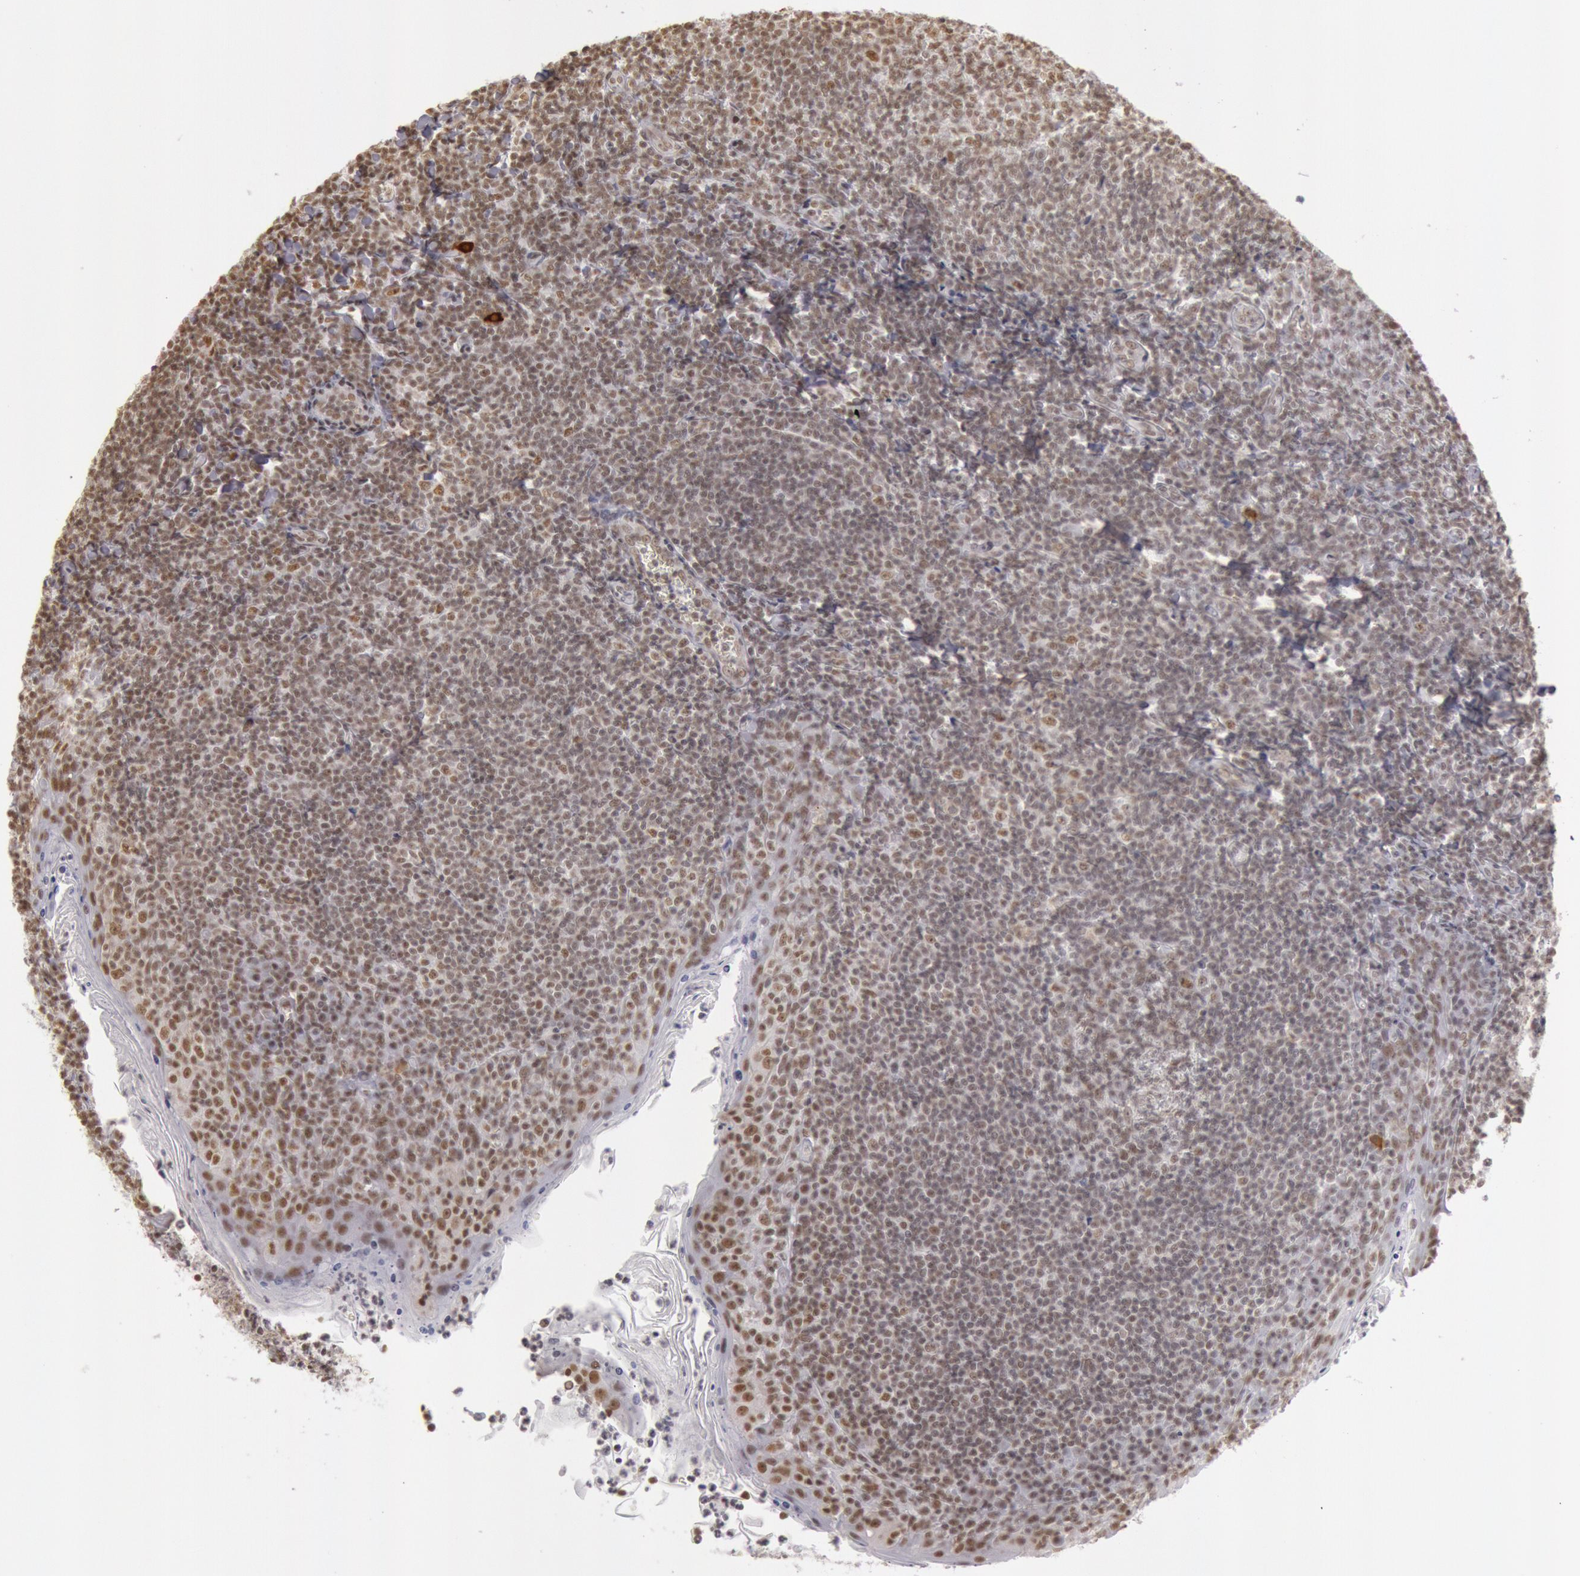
{"staining": {"intensity": "moderate", "quantity": ">75%", "location": "nuclear"}, "tissue": "tonsil", "cell_type": "Germinal center cells", "image_type": "normal", "snomed": [{"axis": "morphology", "description": "Normal tissue, NOS"}, {"axis": "topography", "description": "Tonsil"}], "caption": "Immunohistochemical staining of unremarkable tonsil reveals medium levels of moderate nuclear staining in about >75% of germinal center cells.", "gene": "ESS2", "patient": {"sex": "male", "age": 31}}